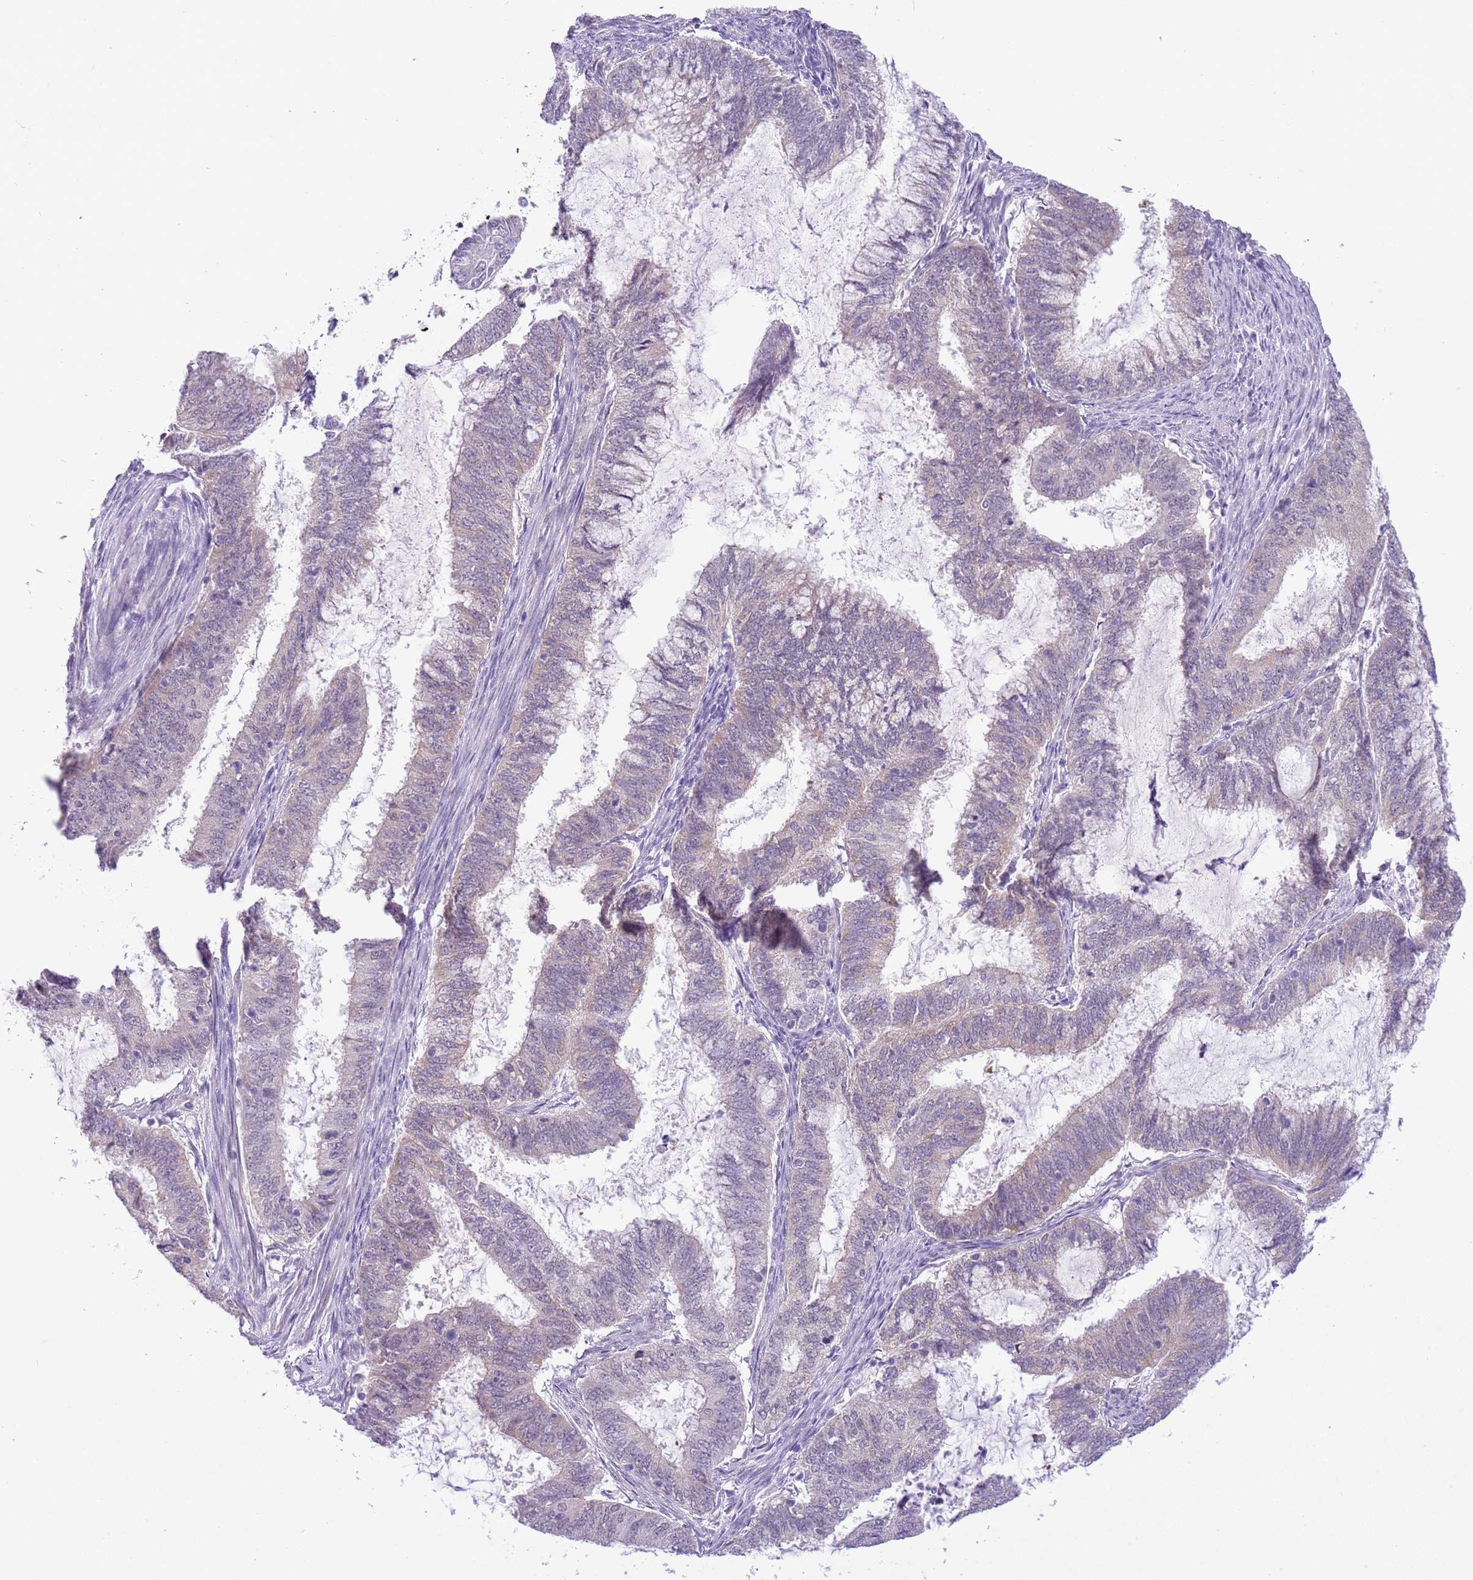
{"staining": {"intensity": "negative", "quantity": "none", "location": "none"}, "tissue": "endometrial cancer", "cell_type": "Tumor cells", "image_type": "cancer", "snomed": [{"axis": "morphology", "description": "Adenocarcinoma, NOS"}, {"axis": "topography", "description": "Endometrium"}], "caption": "Endometrial cancer (adenocarcinoma) stained for a protein using IHC demonstrates no positivity tumor cells.", "gene": "FAM120C", "patient": {"sex": "female", "age": 51}}